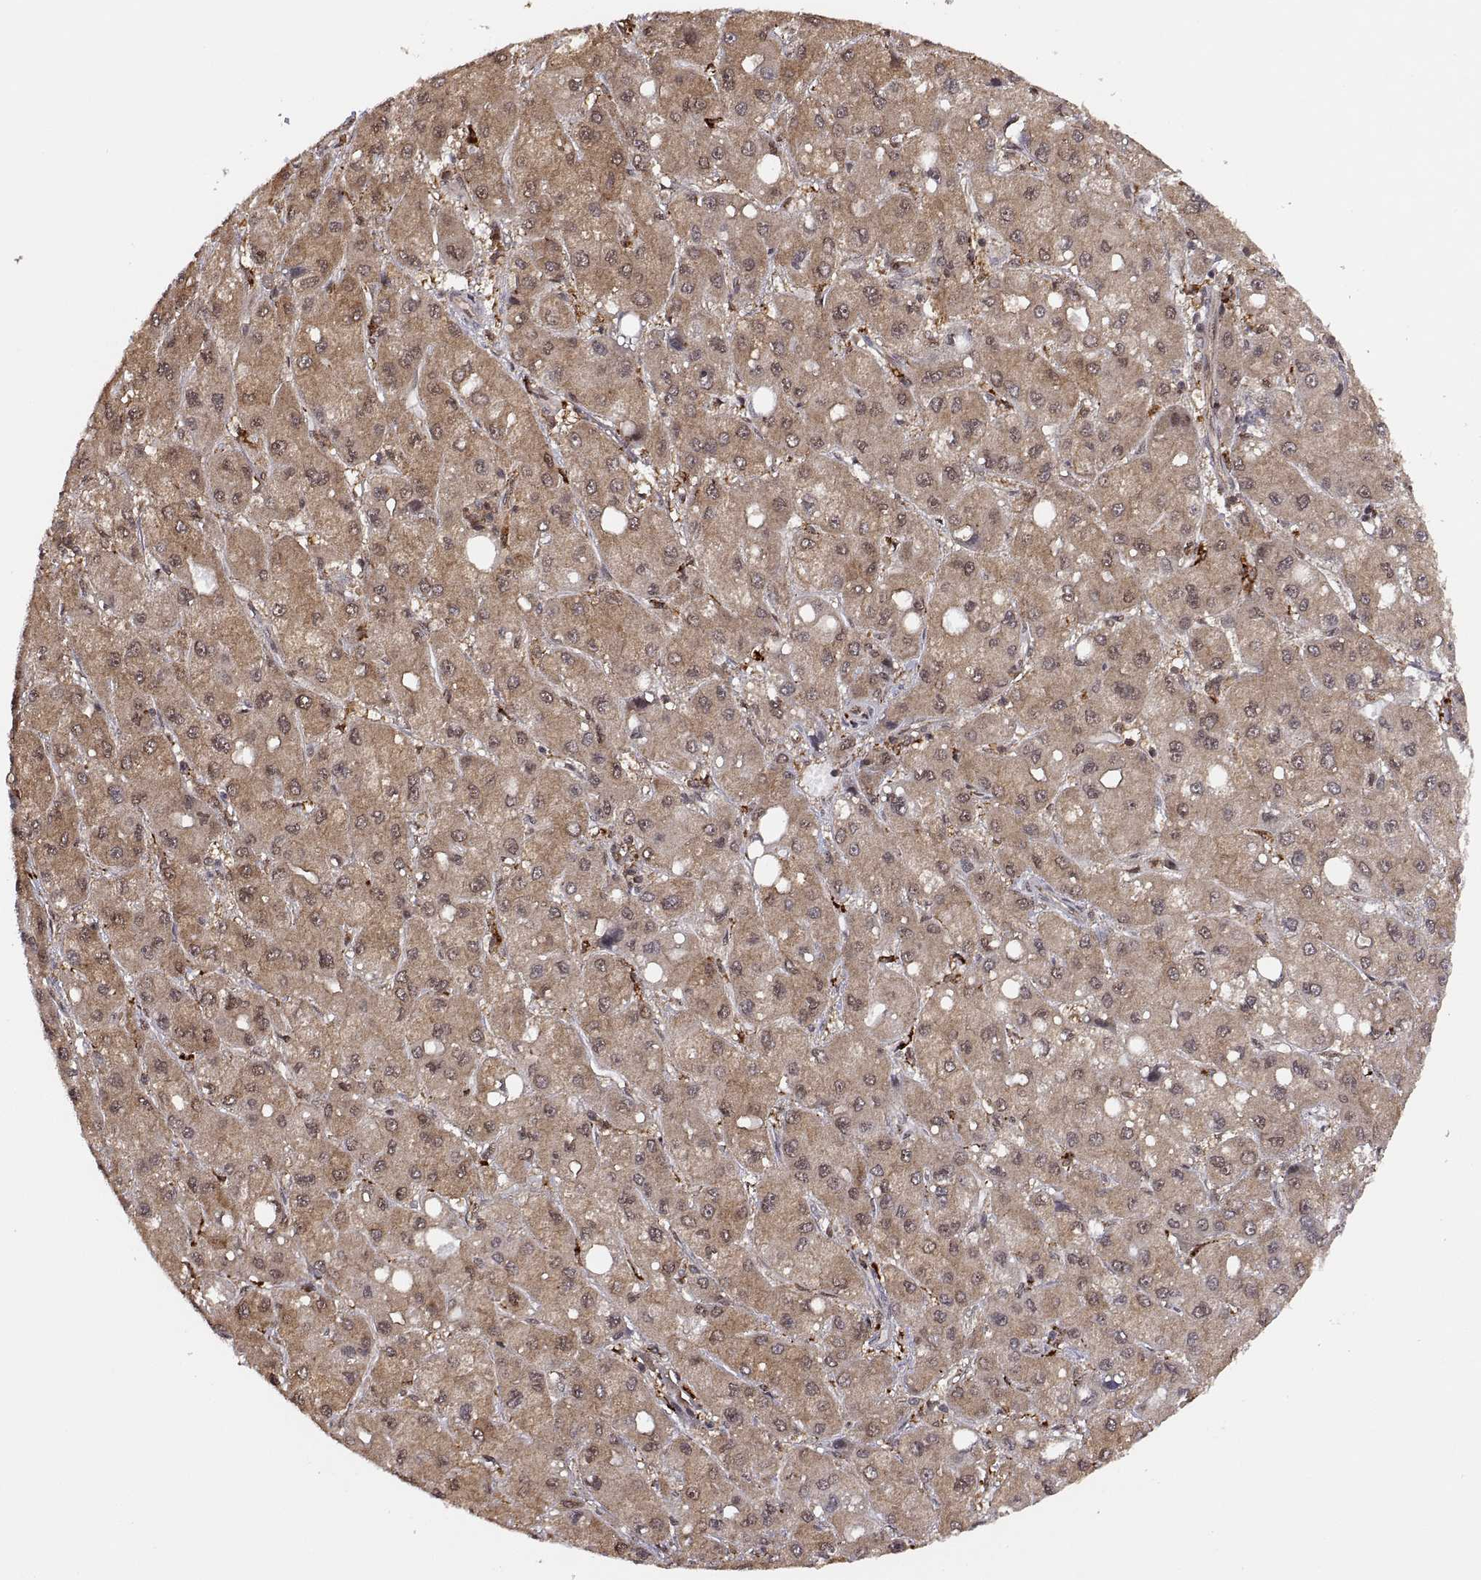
{"staining": {"intensity": "moderate", "quantity": "25%-75%", "location": "cytoplasmic/membranous"}, "tissue": "liver cancer", "cell_type": "Tumor cells", "image_type": "cancer", "snomed": [{"axis": "morphology", "description": "Carcinoma, Hepatocellular, NOS"}, {"axis": "topography", "description": "Liver"}], "caption": "An immunohistochemistry histopathology image of neoplastic tissue is shown. Protein staining in brown shows moderate cytoplasmic/membranous positivity in hepatocellular carcinoma (liver) within tumor cells.", "gene": "PSMC2", "patient": {"sex": "male", "age": 73}}